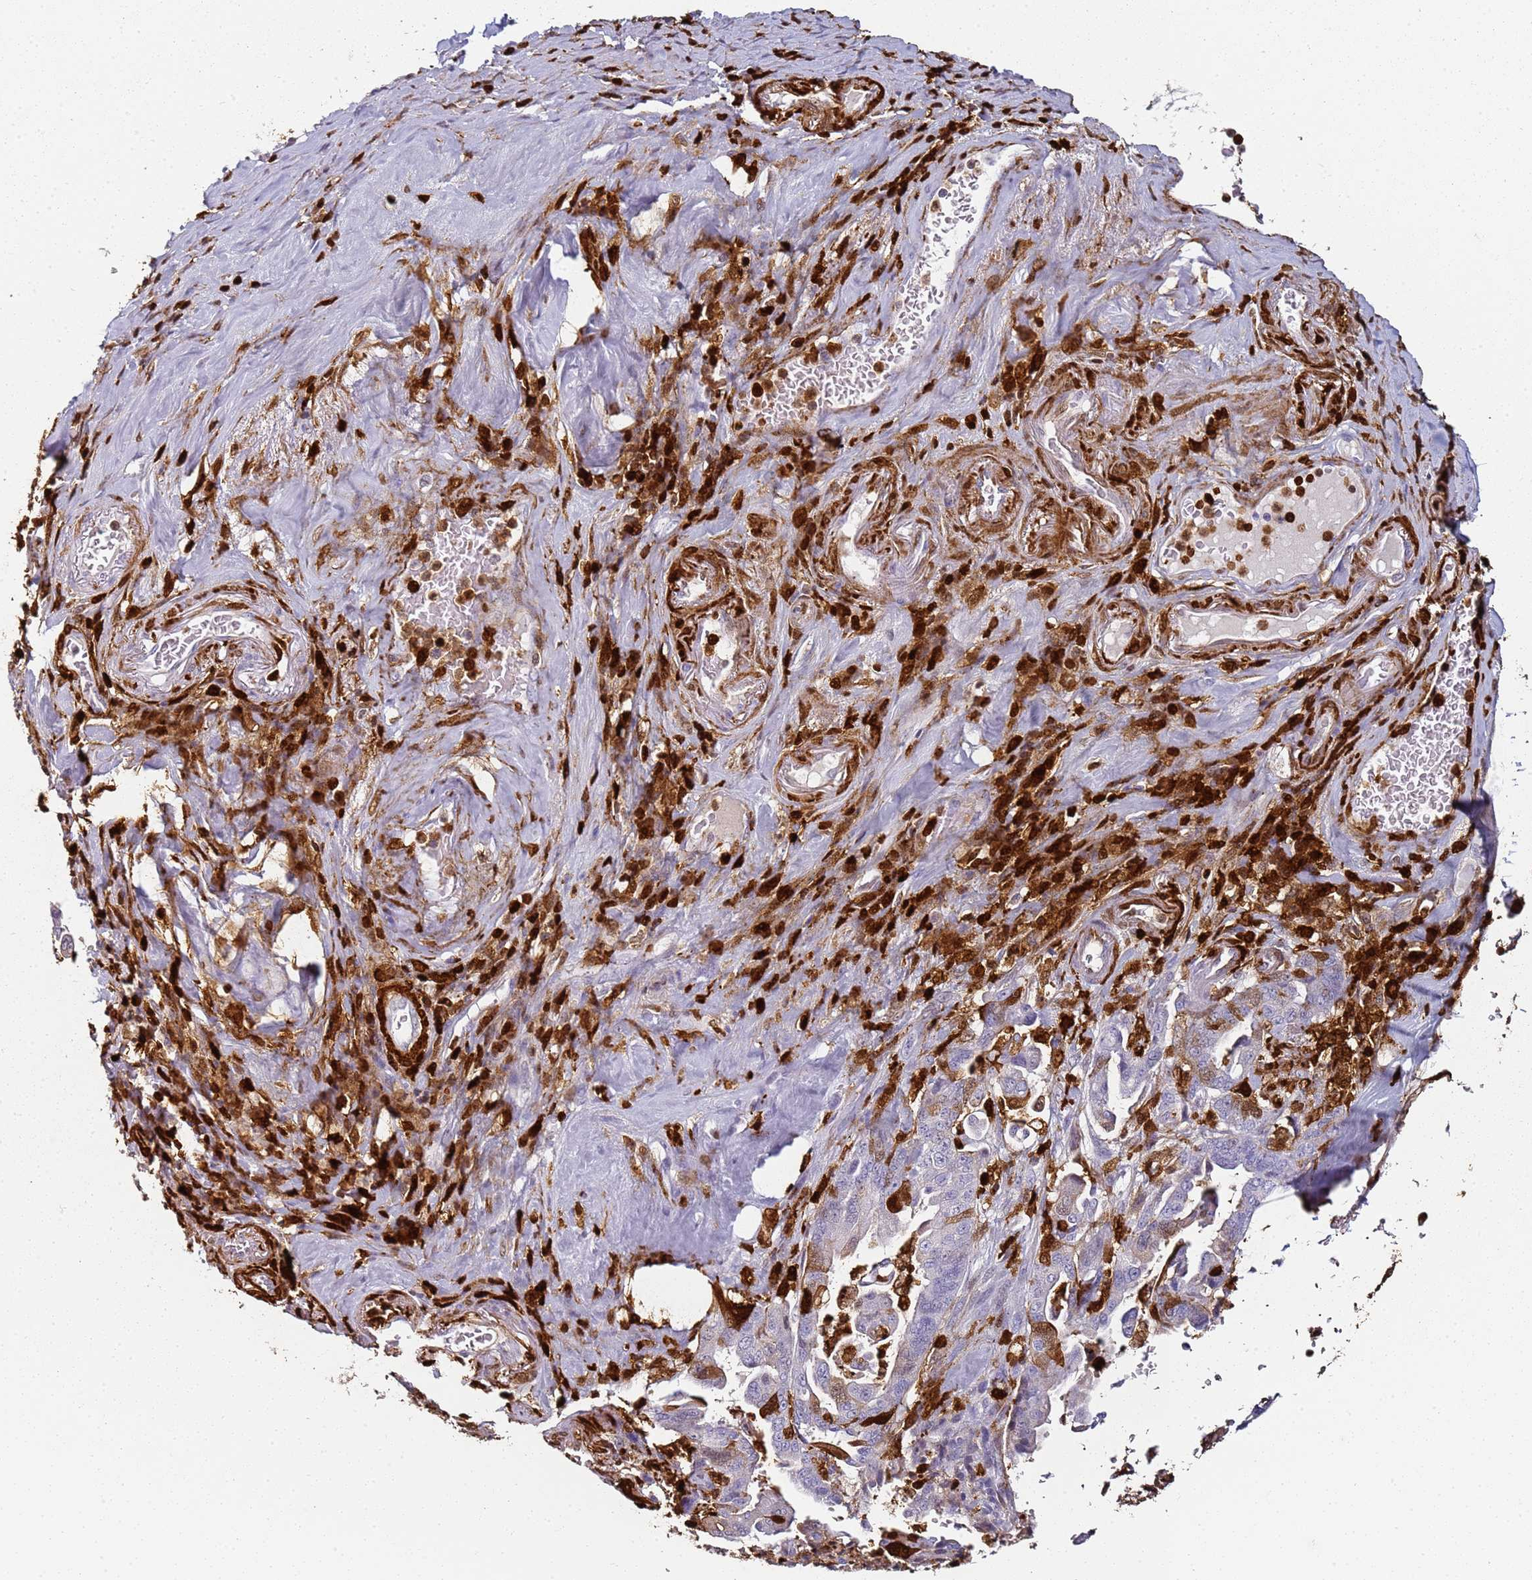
{"staining": {"intensity": "strong", "quantity": "<25%", "location": "cytoplasmic/membranous,nuclear"}, "tissue": "pancreatic cancer", "cell_type": "Tumor cells", "image_type": "cancer", "snomed": [{"axis": "morphology", "description": "Adenocarcinoma, NOS"}, {"axis": "topography", "description": "Pancreas"}], "caption": "Tumor cells demonstrate strong cytoplasmic/membranous and nuclear staining in about <25% of cells in pancreatic cancer (adenocarcinoma). (DAB IHC with brightfield microscopy, high magnification).", "gene": "S100A4", "patient": {"sex": "male", "age": 70}}